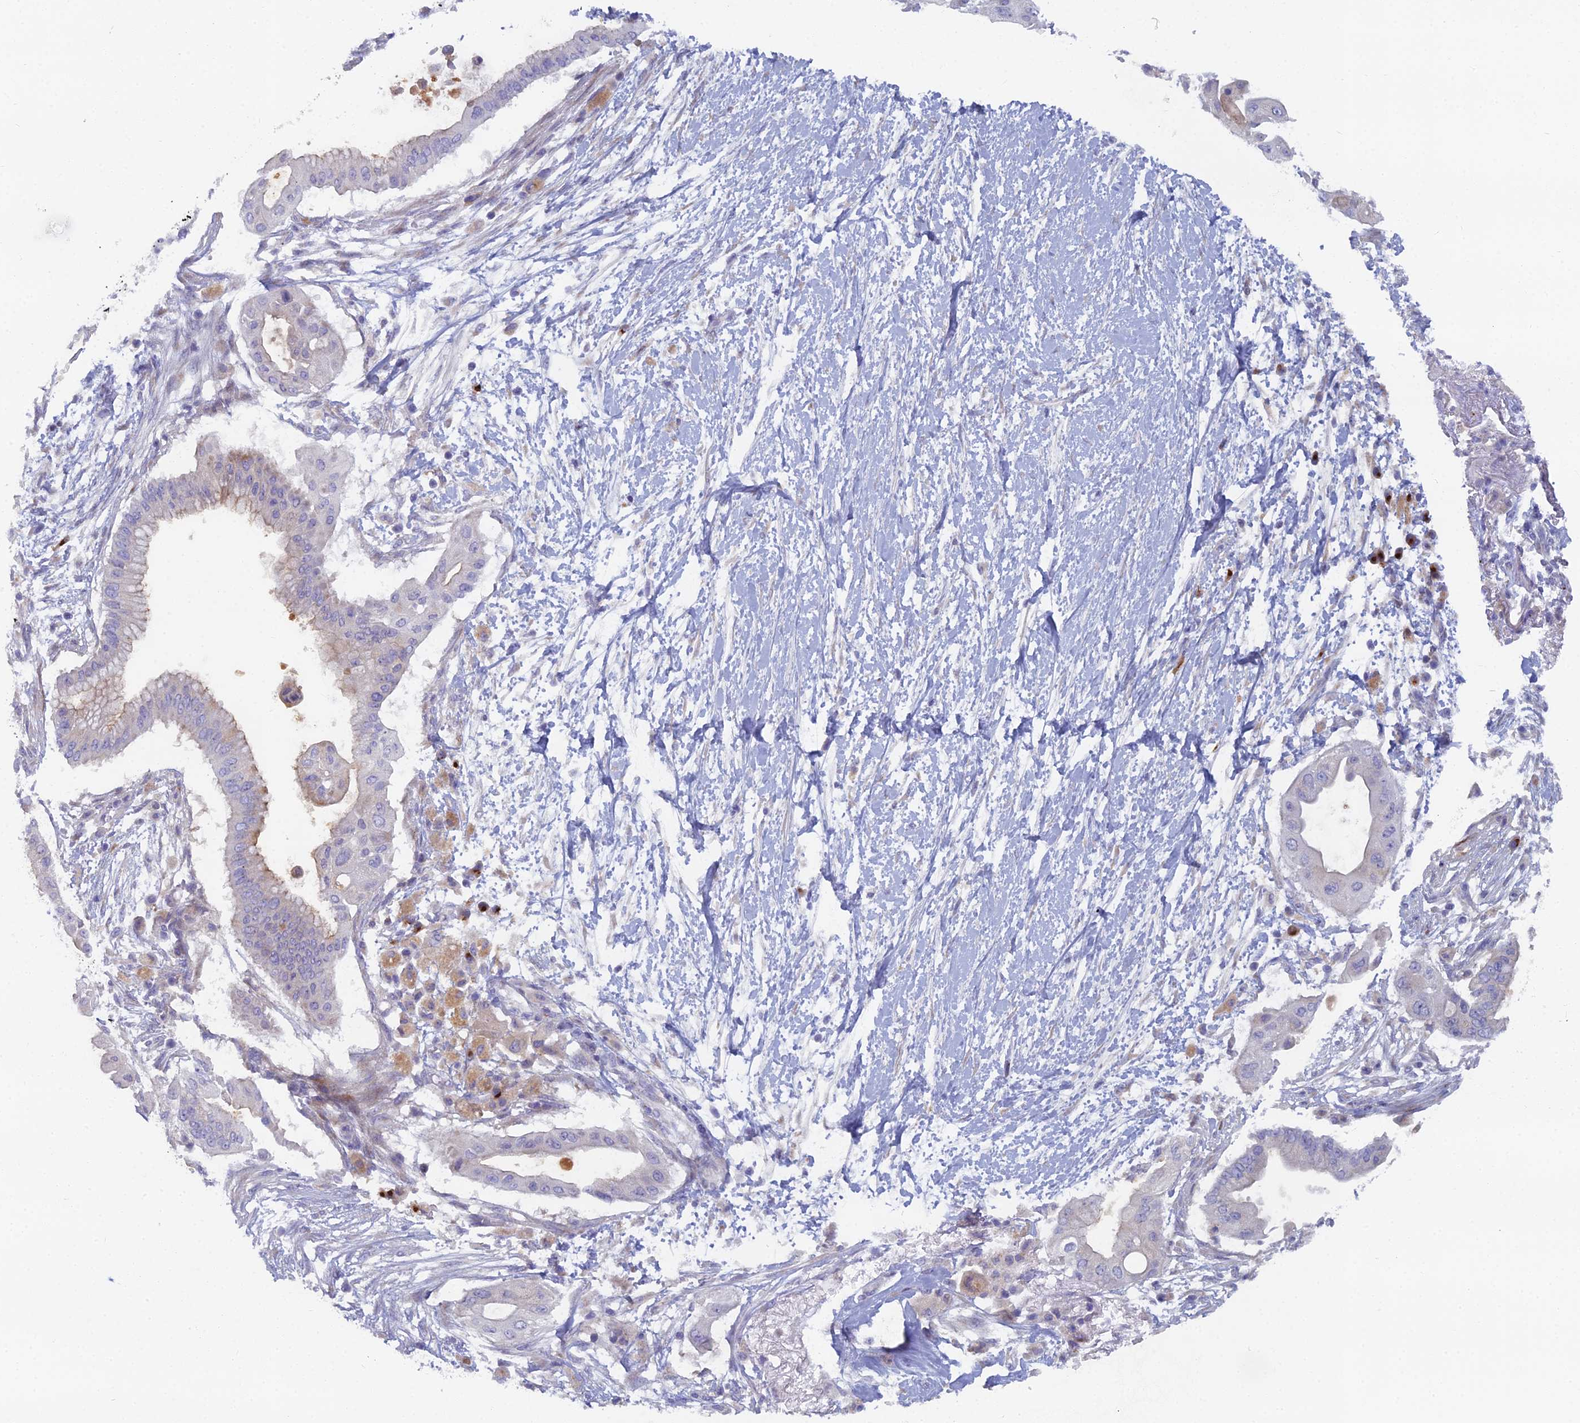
{"staining": {"intensity": "weak", "quantity": "<25%", "location": "cytoplasmic/membranous"}, "tissue": "pancreatic cancer", "cell_type": "Tumor cells", "image_type": "cancer", "snomed": [{"axis": "morphology", "description": "Adenocarcinoma, NOS"}, {"axis": "topography", "description": "Pancreas"}], "caption": "IHC image of human pancreatic cancer stained for a protein (brown), which demonstrates no positivity in tumor cells.", "gene": "B9D2", "patient": {"sex": "male", "age": 68}}